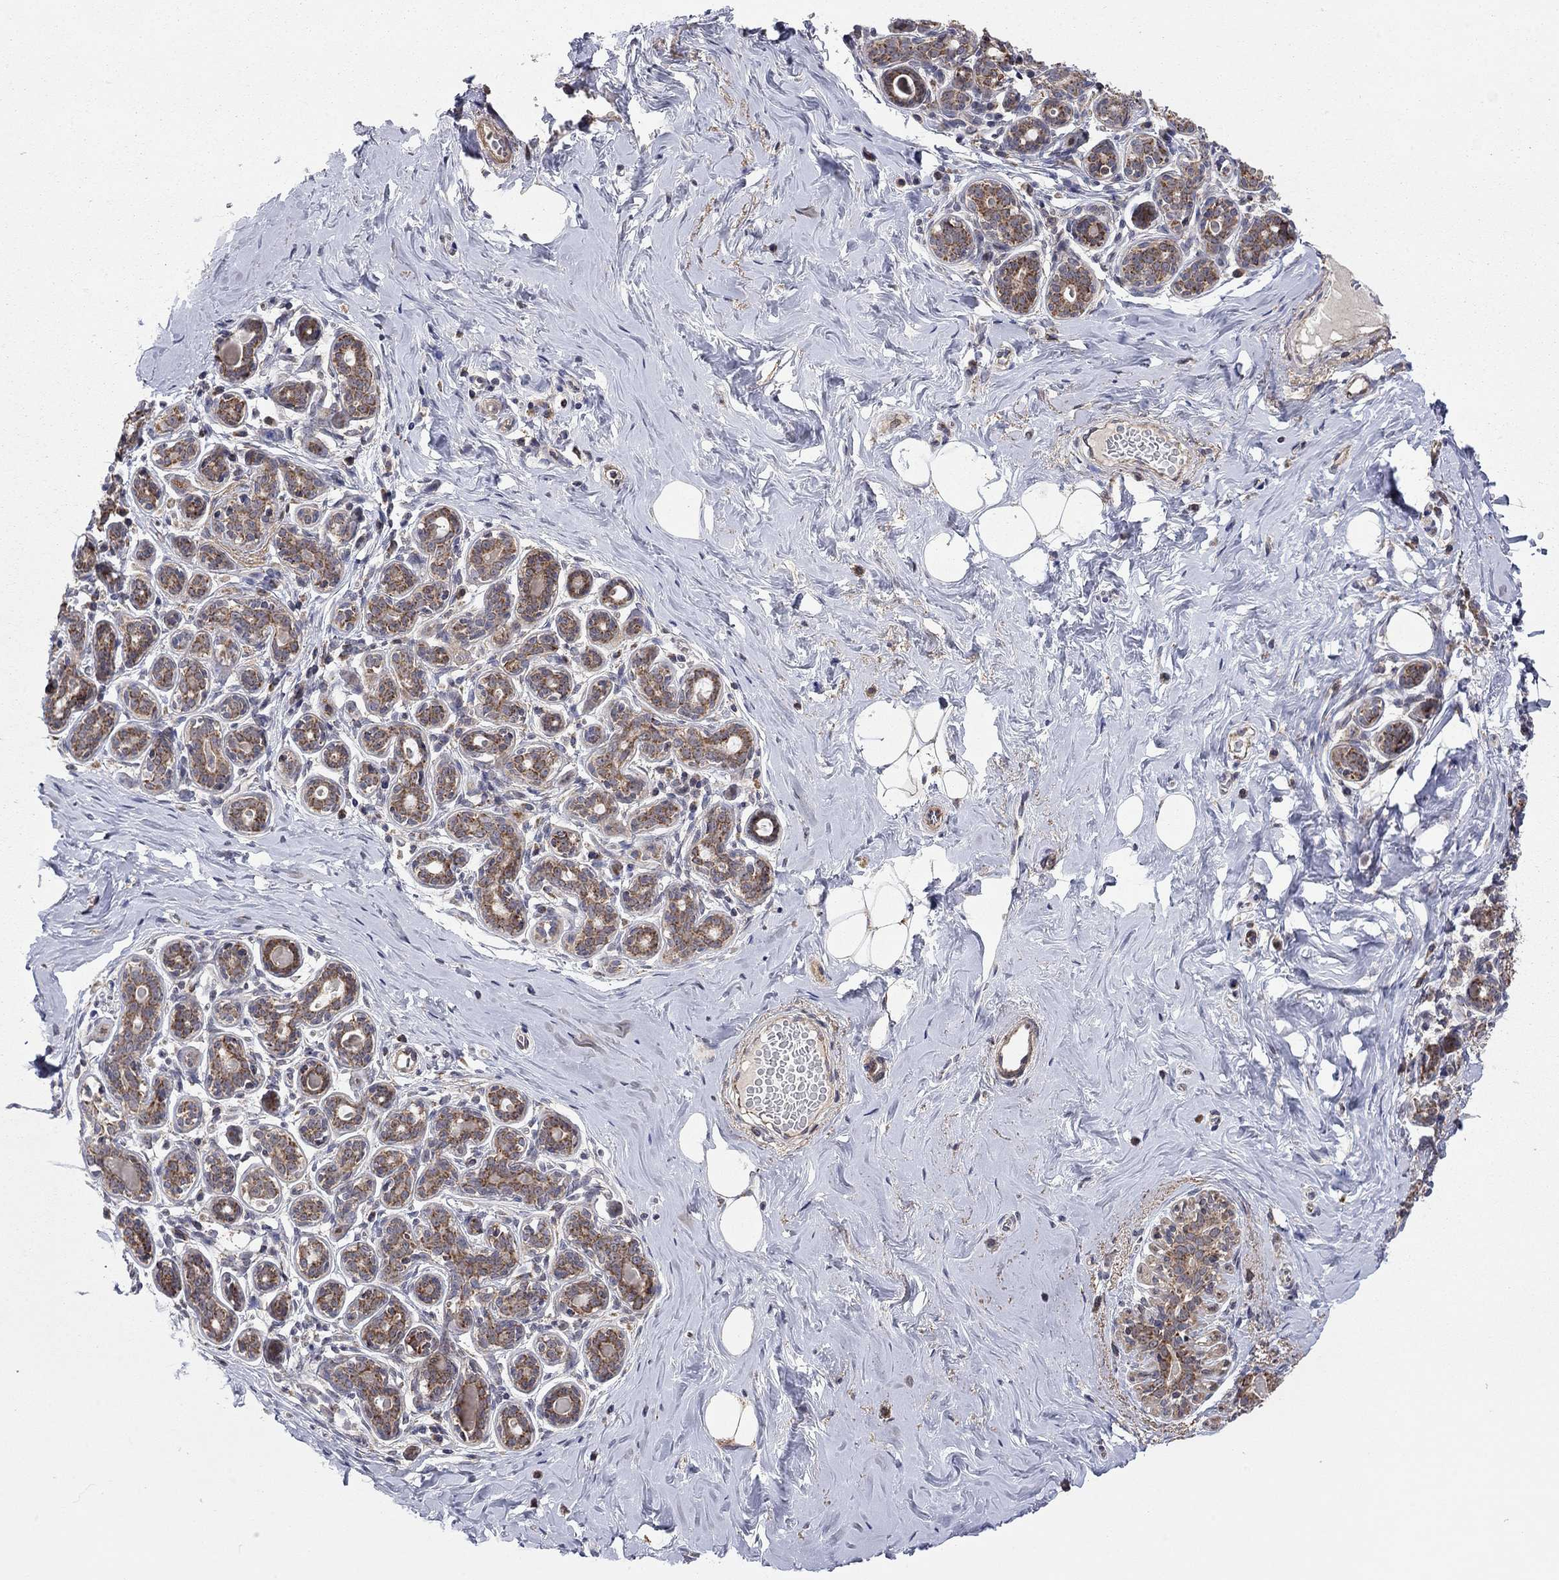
{"staining": {"intensity": "weak", "quantity": "<25%", "location": "cytoplasmic/membranous"}, "tissue": "breast", "cell_type": "Adipocytes", "image_type": "normal", "snomed": [{"axis": "morphology", "description": "Normal tissue, NOS"}, {"axis": "topography", "description": "Skin"}, {"axis": "topography", "description": "Breast"}], "caption": "This is an IHC histopathology image of unremarkable breast. There is no positivity in adipocytes.", "gene": "IDS", "patient": {"sex": "female", "age": 43}}